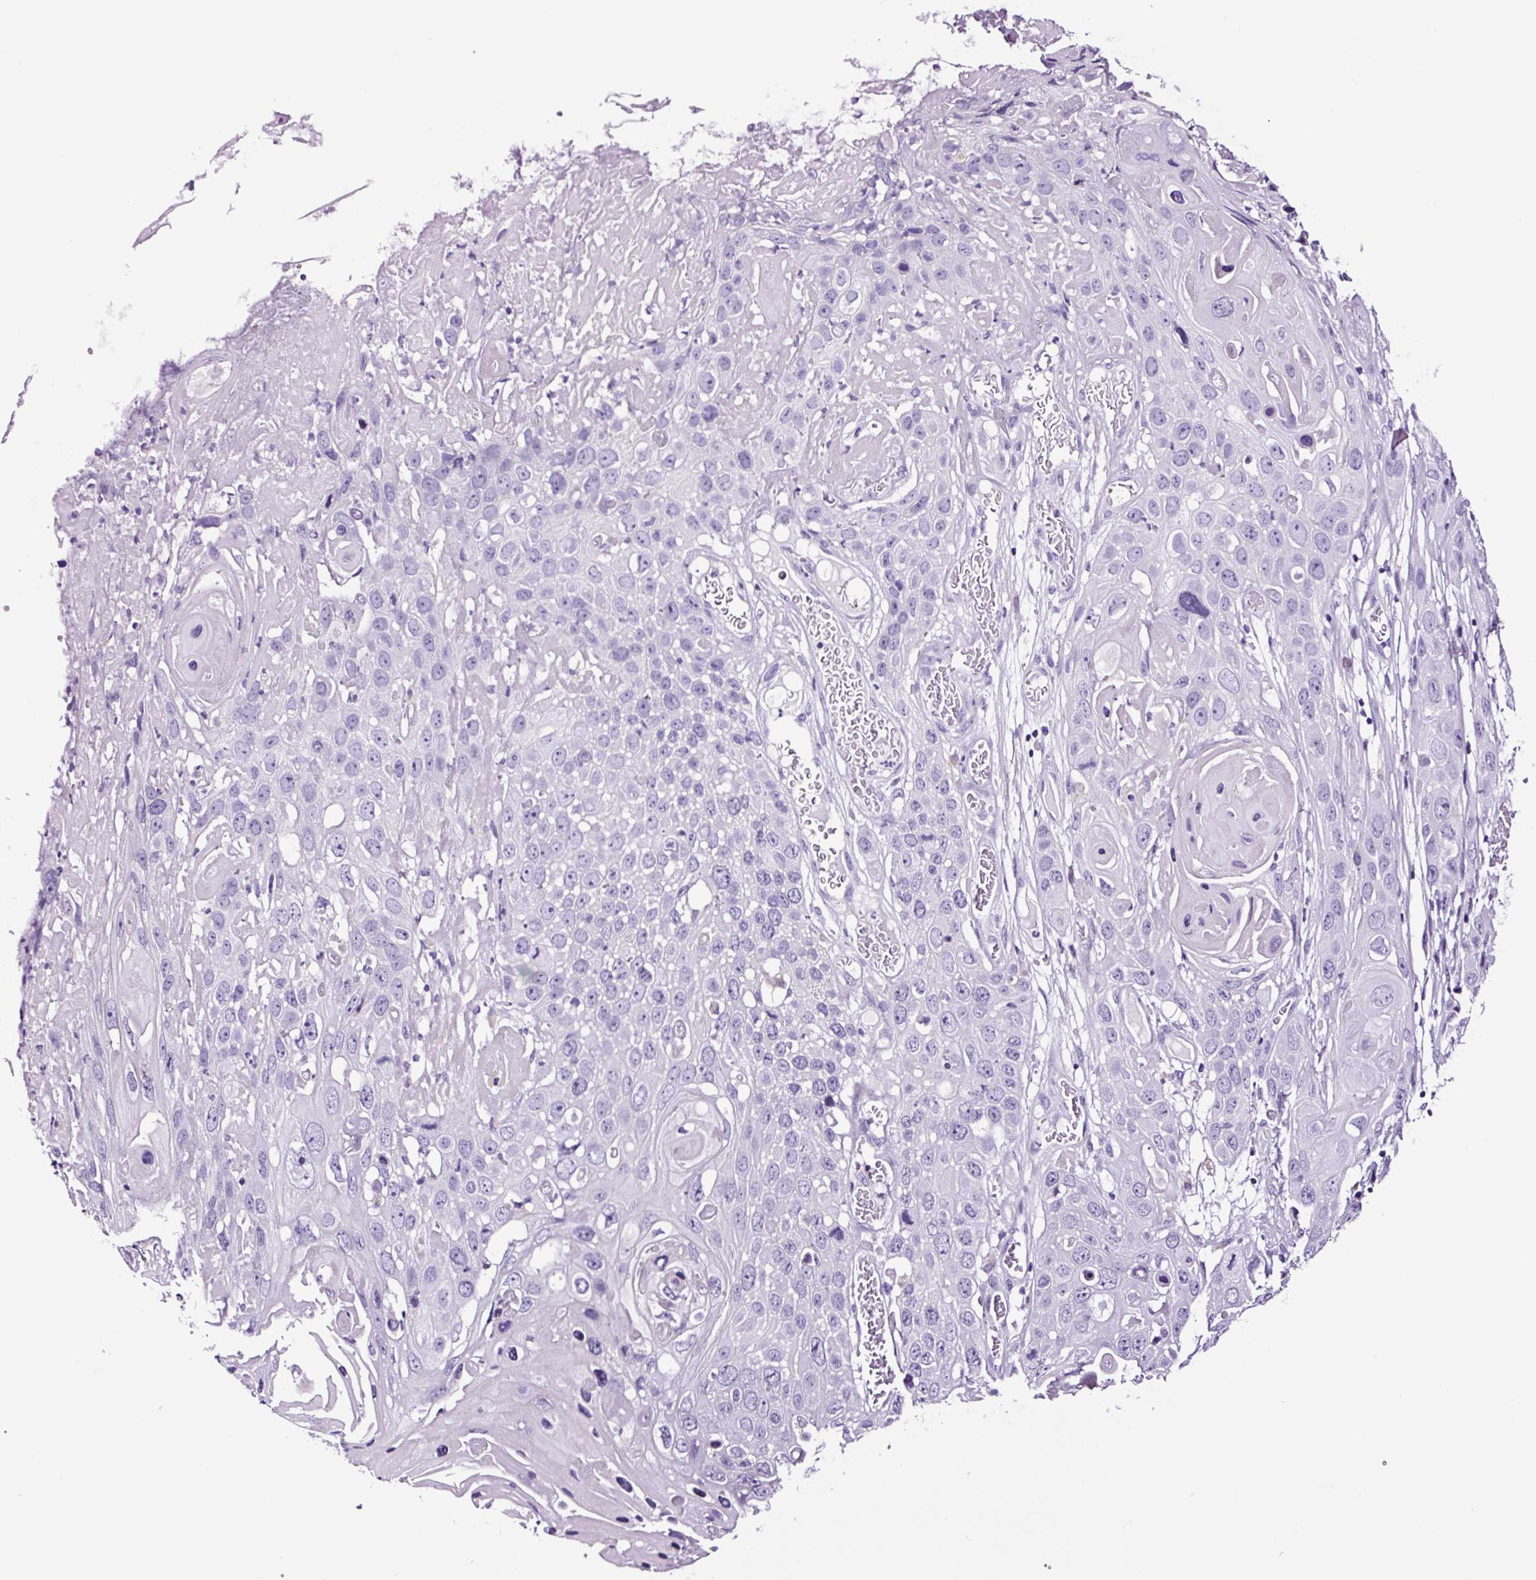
{"staining": {"intensity": "negative", "quantity": "none", "location": "none"}, "tissue": "skin cancer", "cell_type": "Tumor cells", "image_type": "cancer", "snomed": [{"axis": "morphology", "description": "Squamous cell carcinoma, NOS"}, {"axis": "topography", "description": "Skin"}], "caption": "This is a histopathology image of immunohistochemistry staining of skin cancer, which shows no expression in tumor cells. (DAB (3,3'-diaminobenzidine) immunohistochemistry (IHC) visualized using brightfield microscopy, high magnification).", "gene": "FBXL7", "patient": {"sex": "male", "age": 55}}